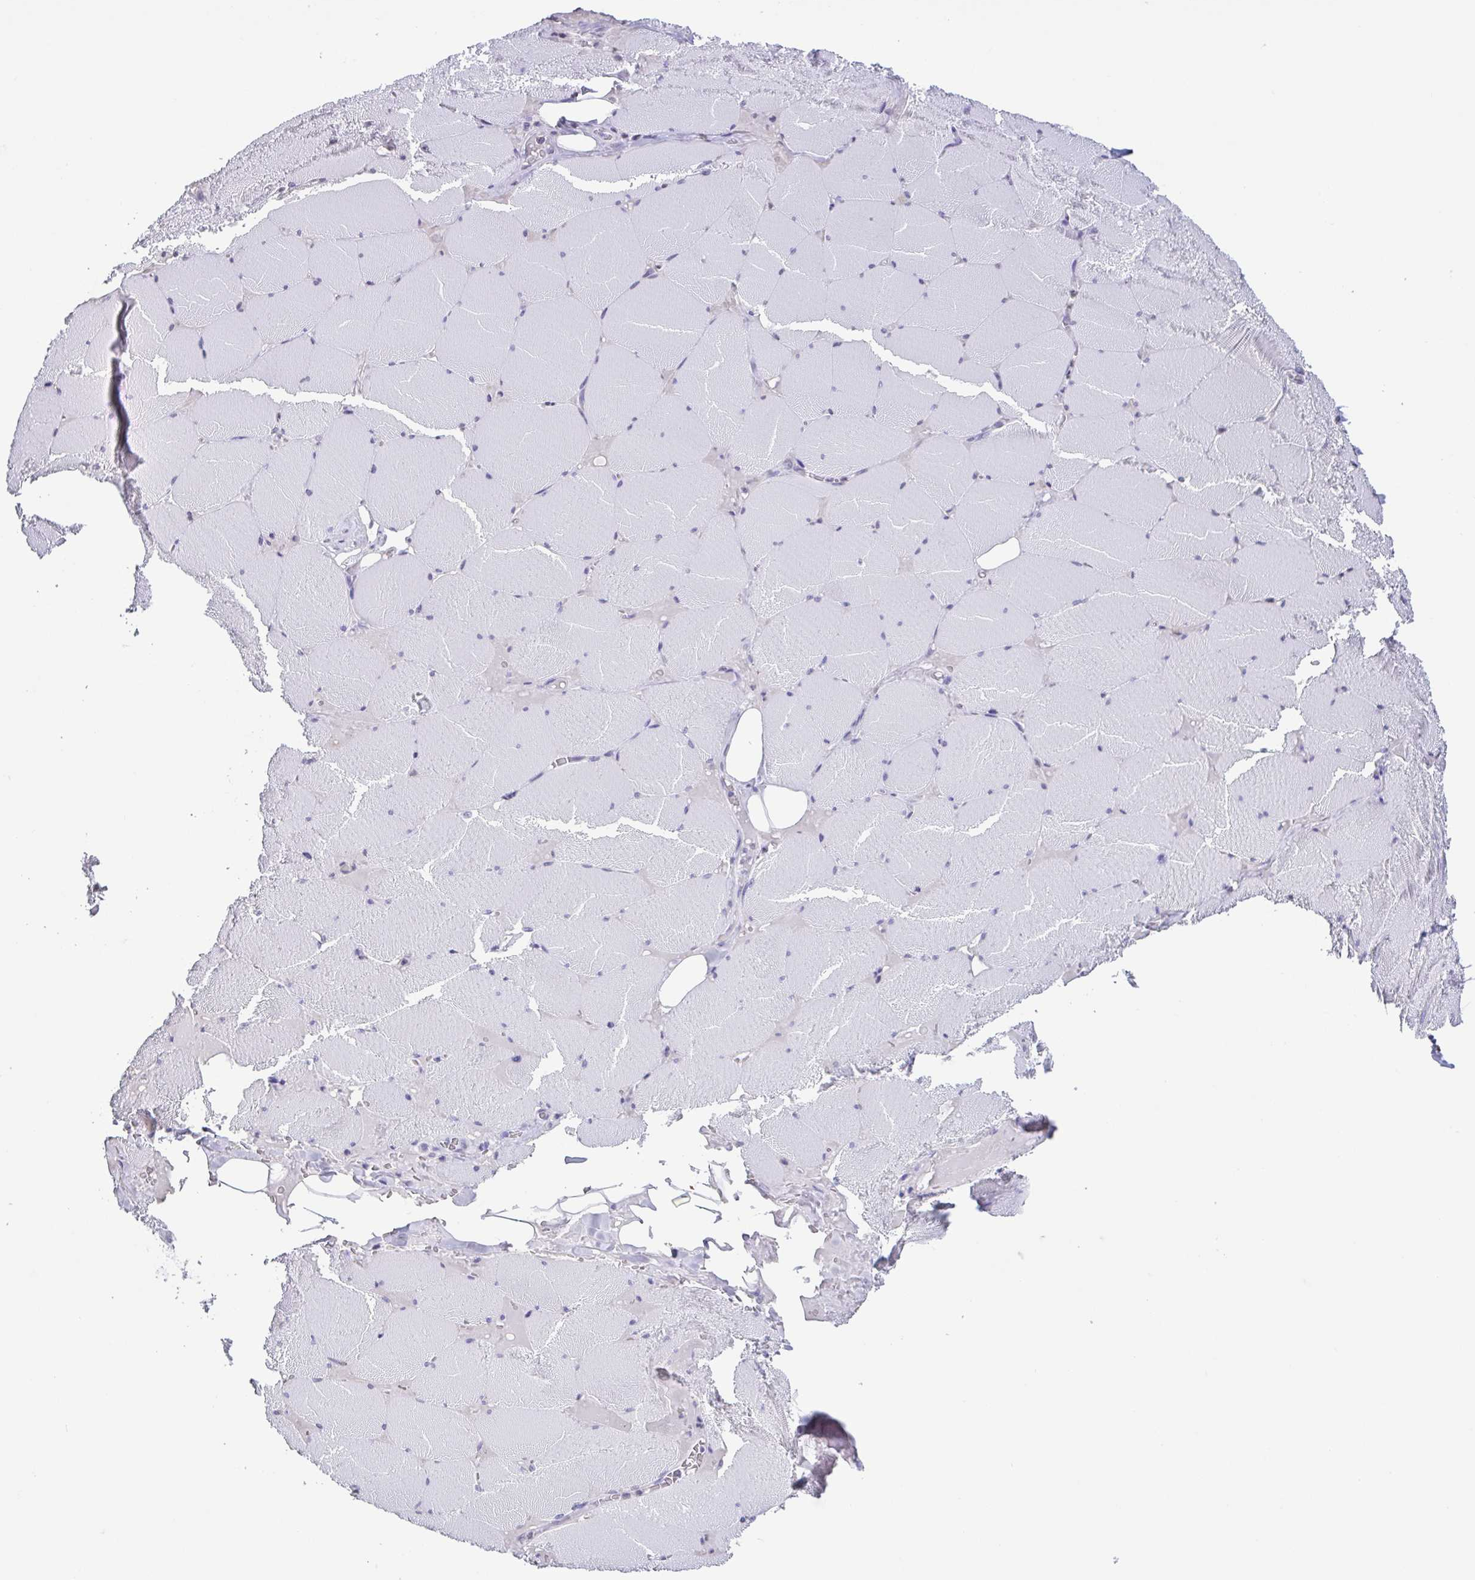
{"staining": {"intensity": "negative", "quantity": "none", "location": "none"}, "tissue": "skeletal muscle", "cell_type": "Myocytes", "image_type": "normal", "snomed": [{"axis": "morphology", "description": "Normal tissue, NOS"}, {"axis": "topography", "description": "Skeletal muscle"}, {"axis": "topography", "description": "Head-Neck"}], "caption": "Immunohistochemistry micrograph of unremarkable human skeletal muscle stained for a protein (brown), which reveals no positivity in myocytes. (DAB immunohistochemistry (IHC) visualized using brightfield microscopy, high magnification).", "gene": "VCX2", "patient": {"sex": "male", "age": 66}}